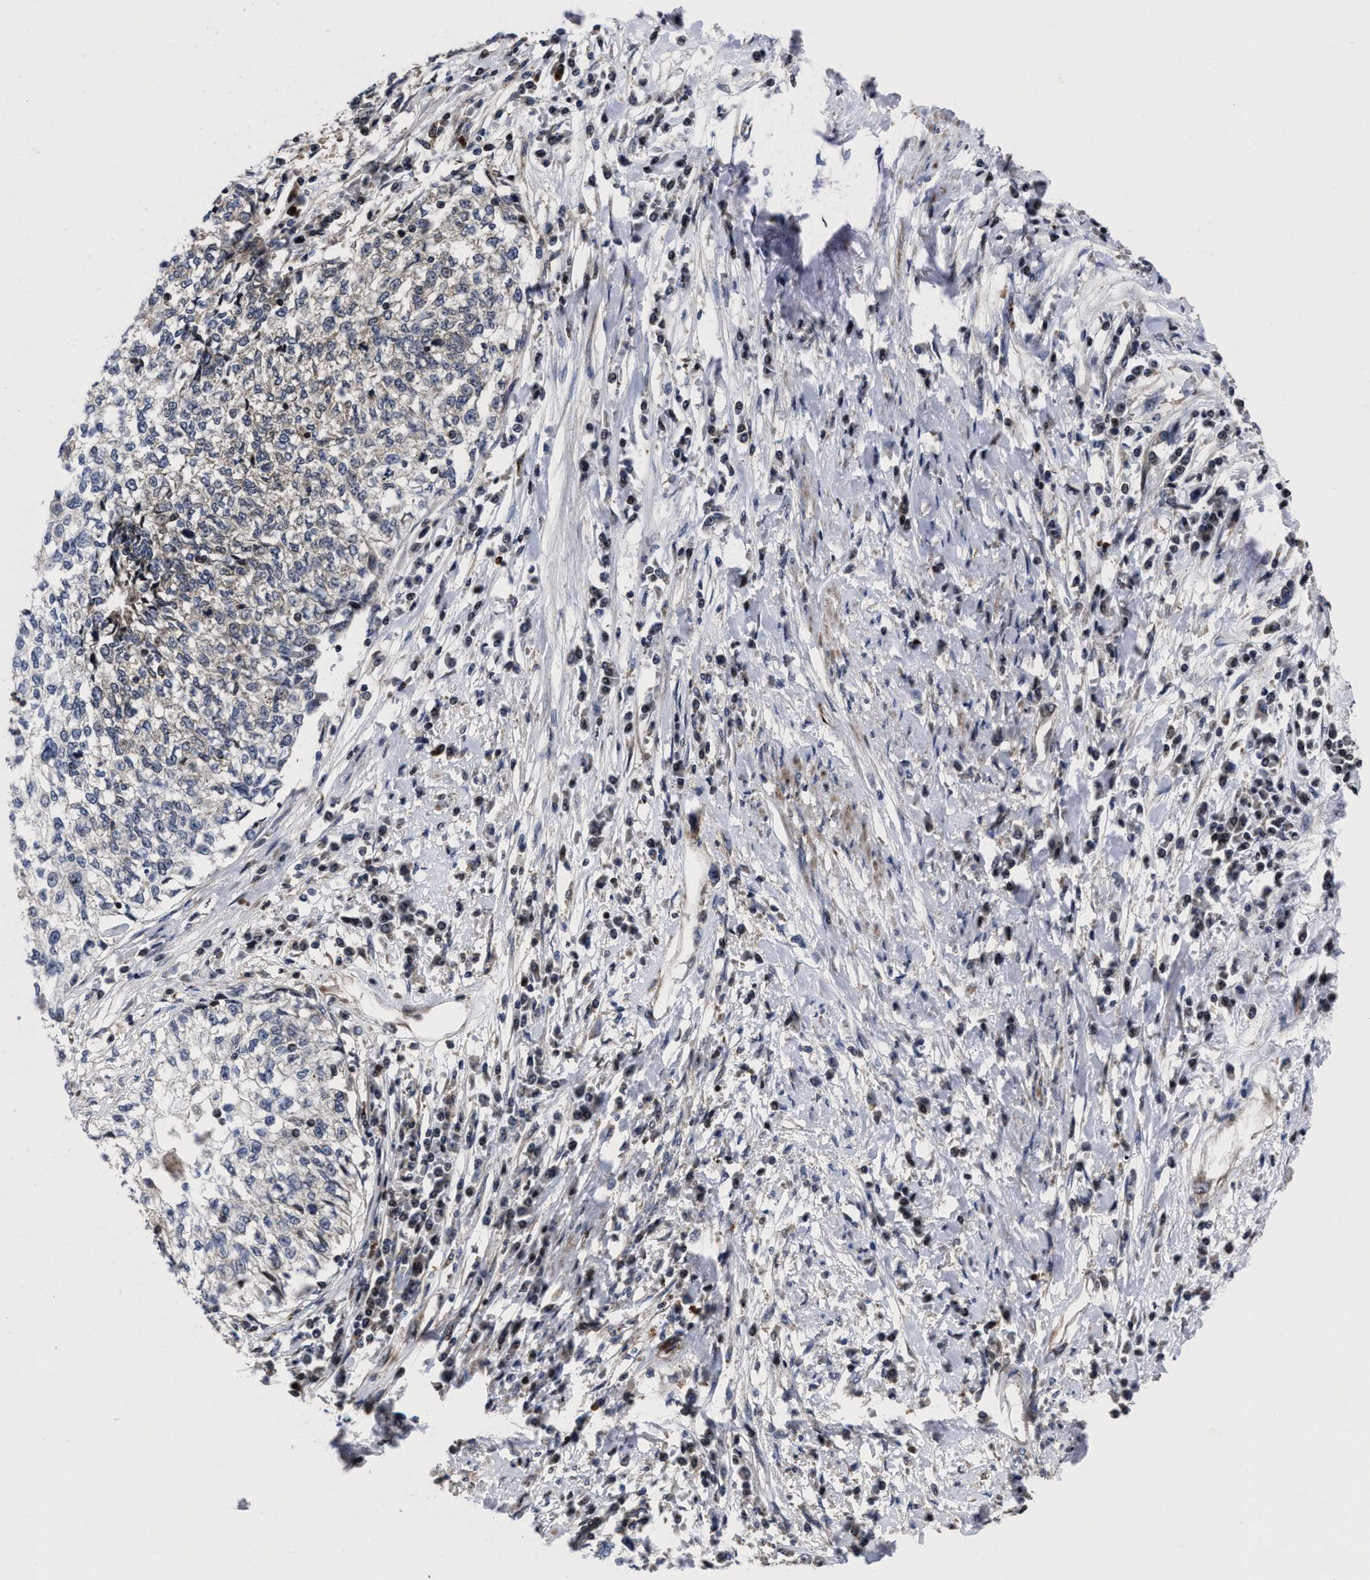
{"staining": {"intensity": "weak", "quantity": "<25%", "location": "cytoplasmic/membranous"}, "tissue": "cervical cancer", "cell_type": "Tumor cells", "image_type": "cancer", "snomed": [{"axis": "morphology", "description": "Squamous cell carcinoma, NOS"}, {"axis": "topography", "description": "Cervix"}], "caption": "The immunohistochemistry (IHC) photomicrograph has no significant expression in tumor cells of cervical cancer tissue.", "gene": "MRPL50", "patient": {"sex": "female", "age": 57}}